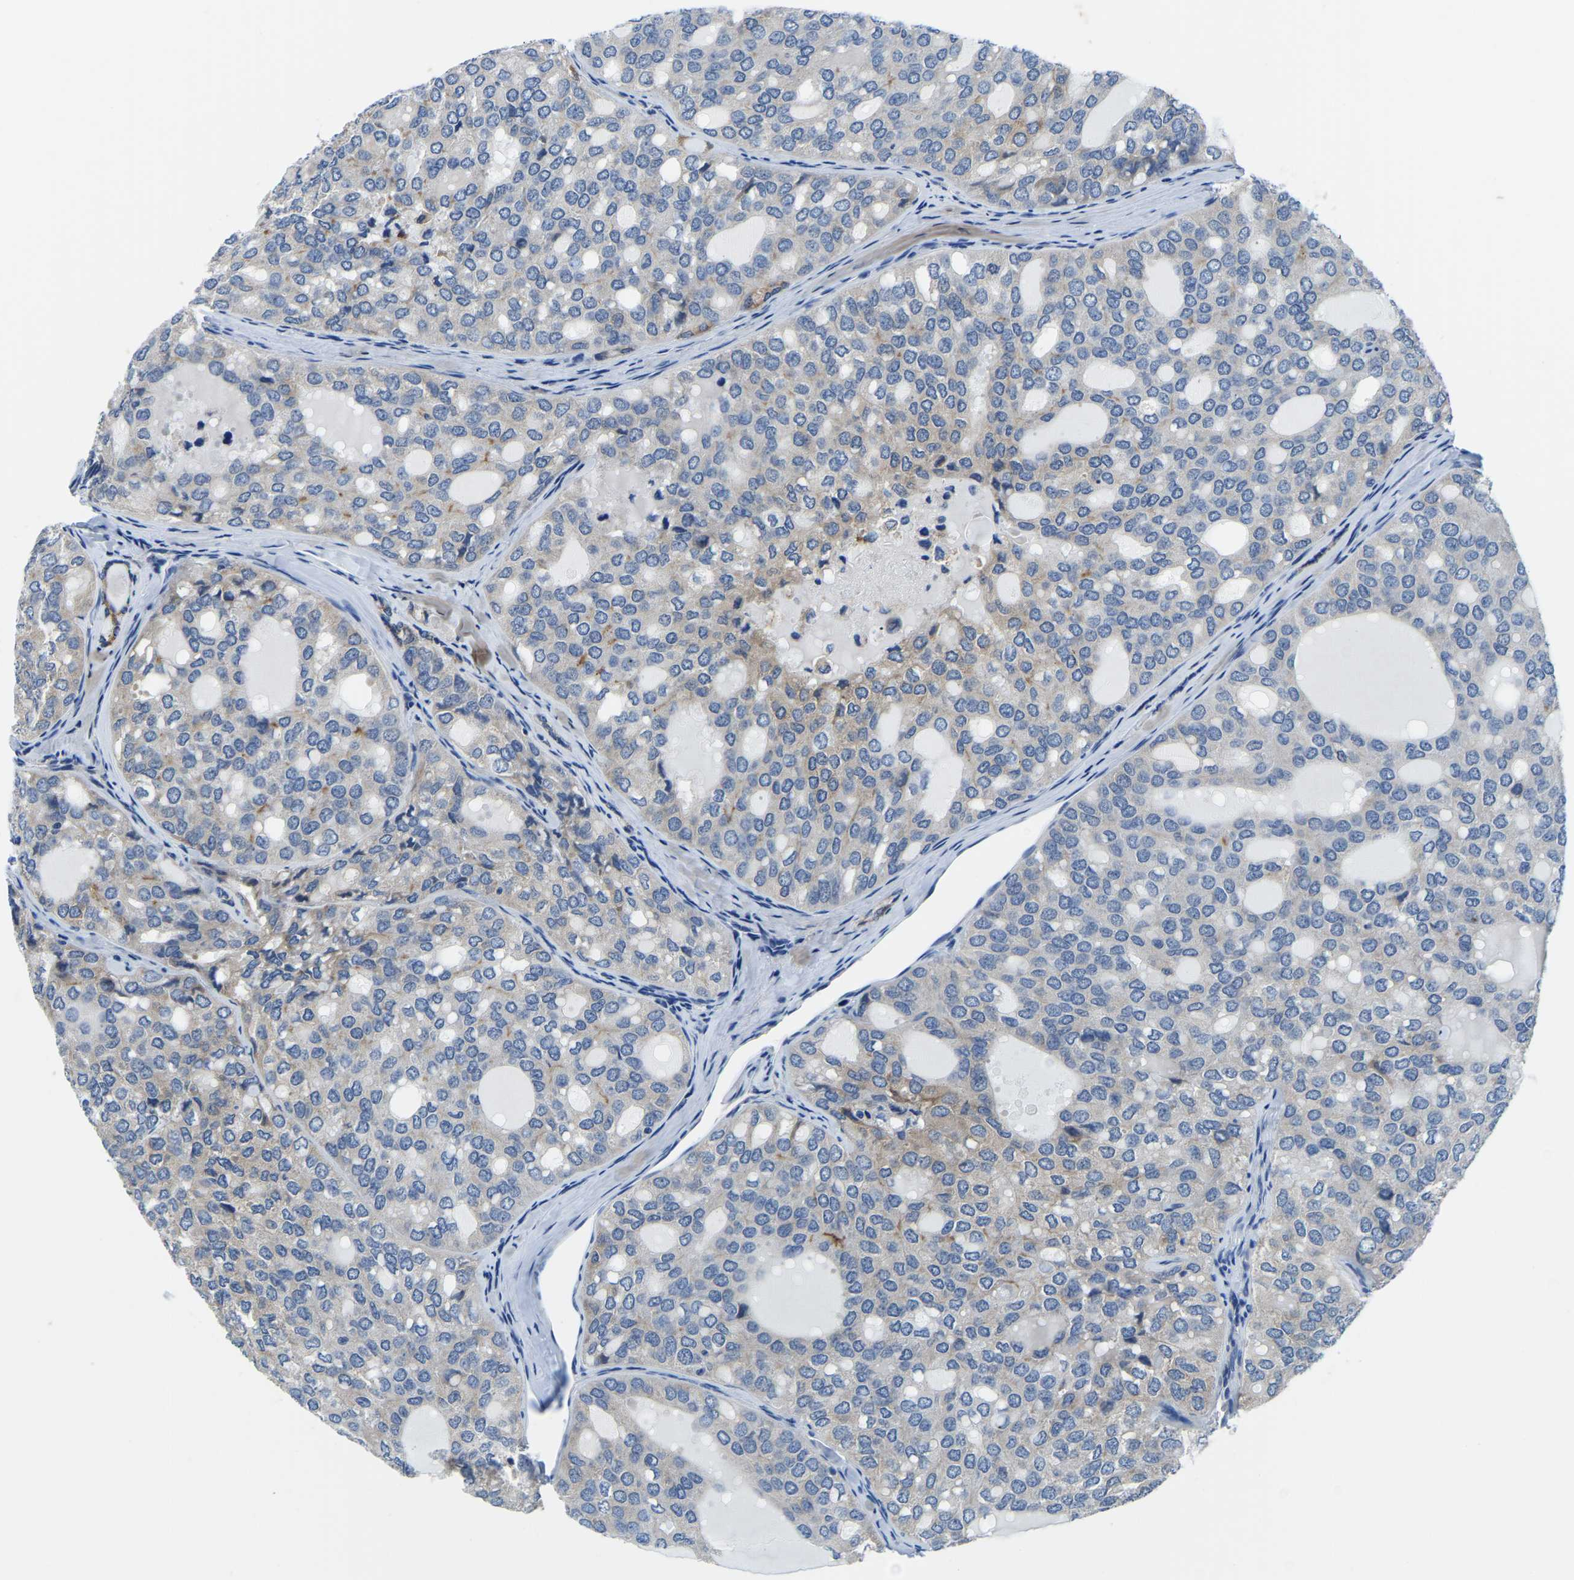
{"staining": {"intensity": "moderate", "quantity": "<25%", "location": "cytoplasmic/membranous"}, "tissue": "thyroid cancer", "cell_type": "Tumor cells", "image_type": "cancer", "snomed": [{"axis": "morphology", "description": "Follicular adenoma carcinoma, NOS"}, {"axis": "topography", "description": "Thyroid gland"}], "caption": "IHC micrograph of neoplastic tissue: human thyroid follicular adenoma carcinoma stained using IHC reveals low levels of moderate protein expression localized specifically in the cytoplasmic/membranous of tumor cells, appearing as a cytoplasmic/membranous brown color.", "gene": "LIAS", "patient": {"sex": "male", "age": 75}}